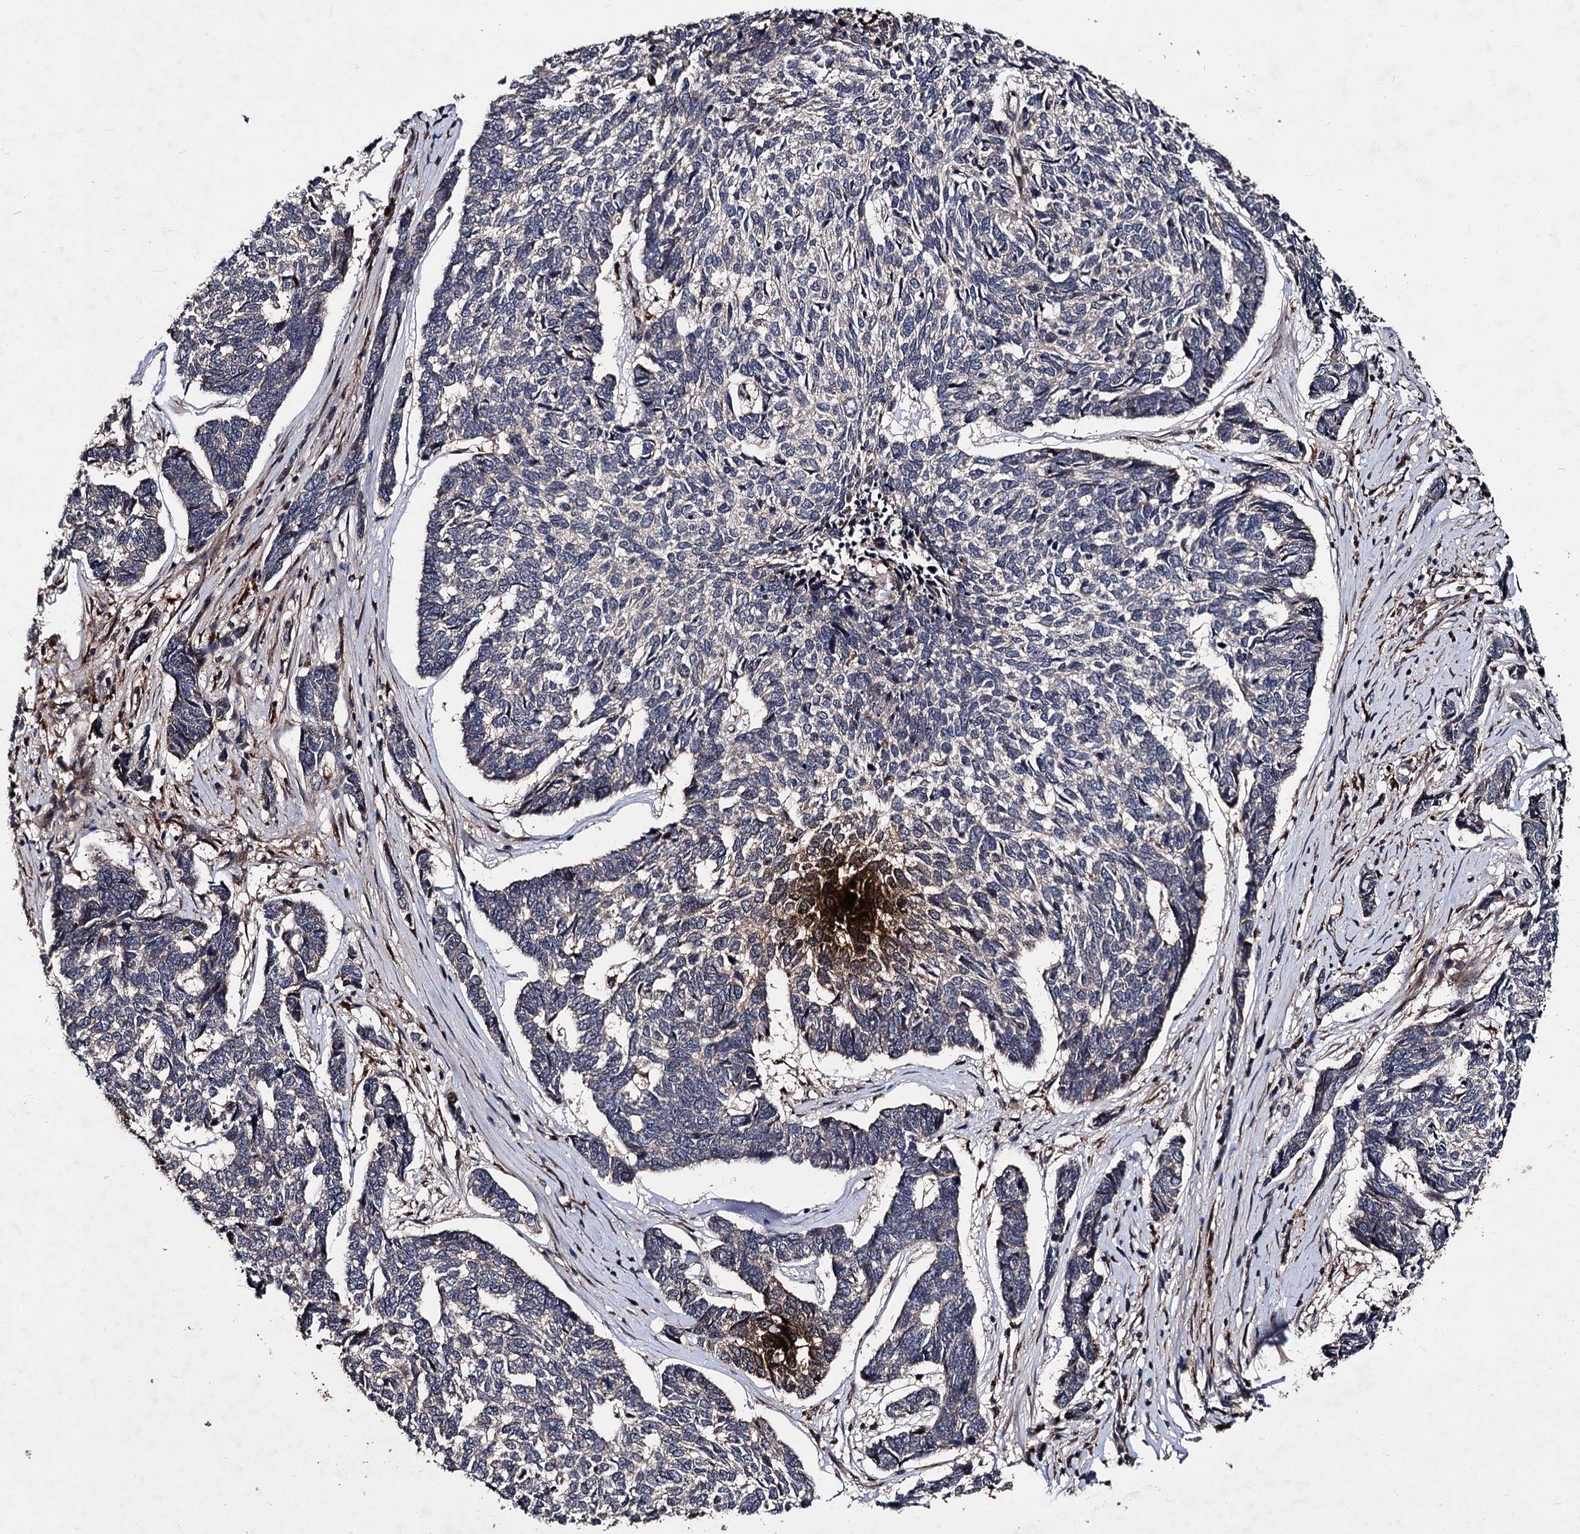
{"staining": {"intensity": "negative", "quantity": "none", "location": "none"}, "tissue": "skin cancer", "cell_type": "Tumor cells", "image_type": "cancer", "snomed": [{"axis": "morphology", "description": "Basal cell carcinoma"}, {"axis": "topography", "description": "Skin"}], "caption": "Basal cell carcinoma (skin) stained for a protein using immunohistochemistry displays no expression tumor cells.", "gene": "BCL2L2", "patient": {"sex": "female", "age": 65}}